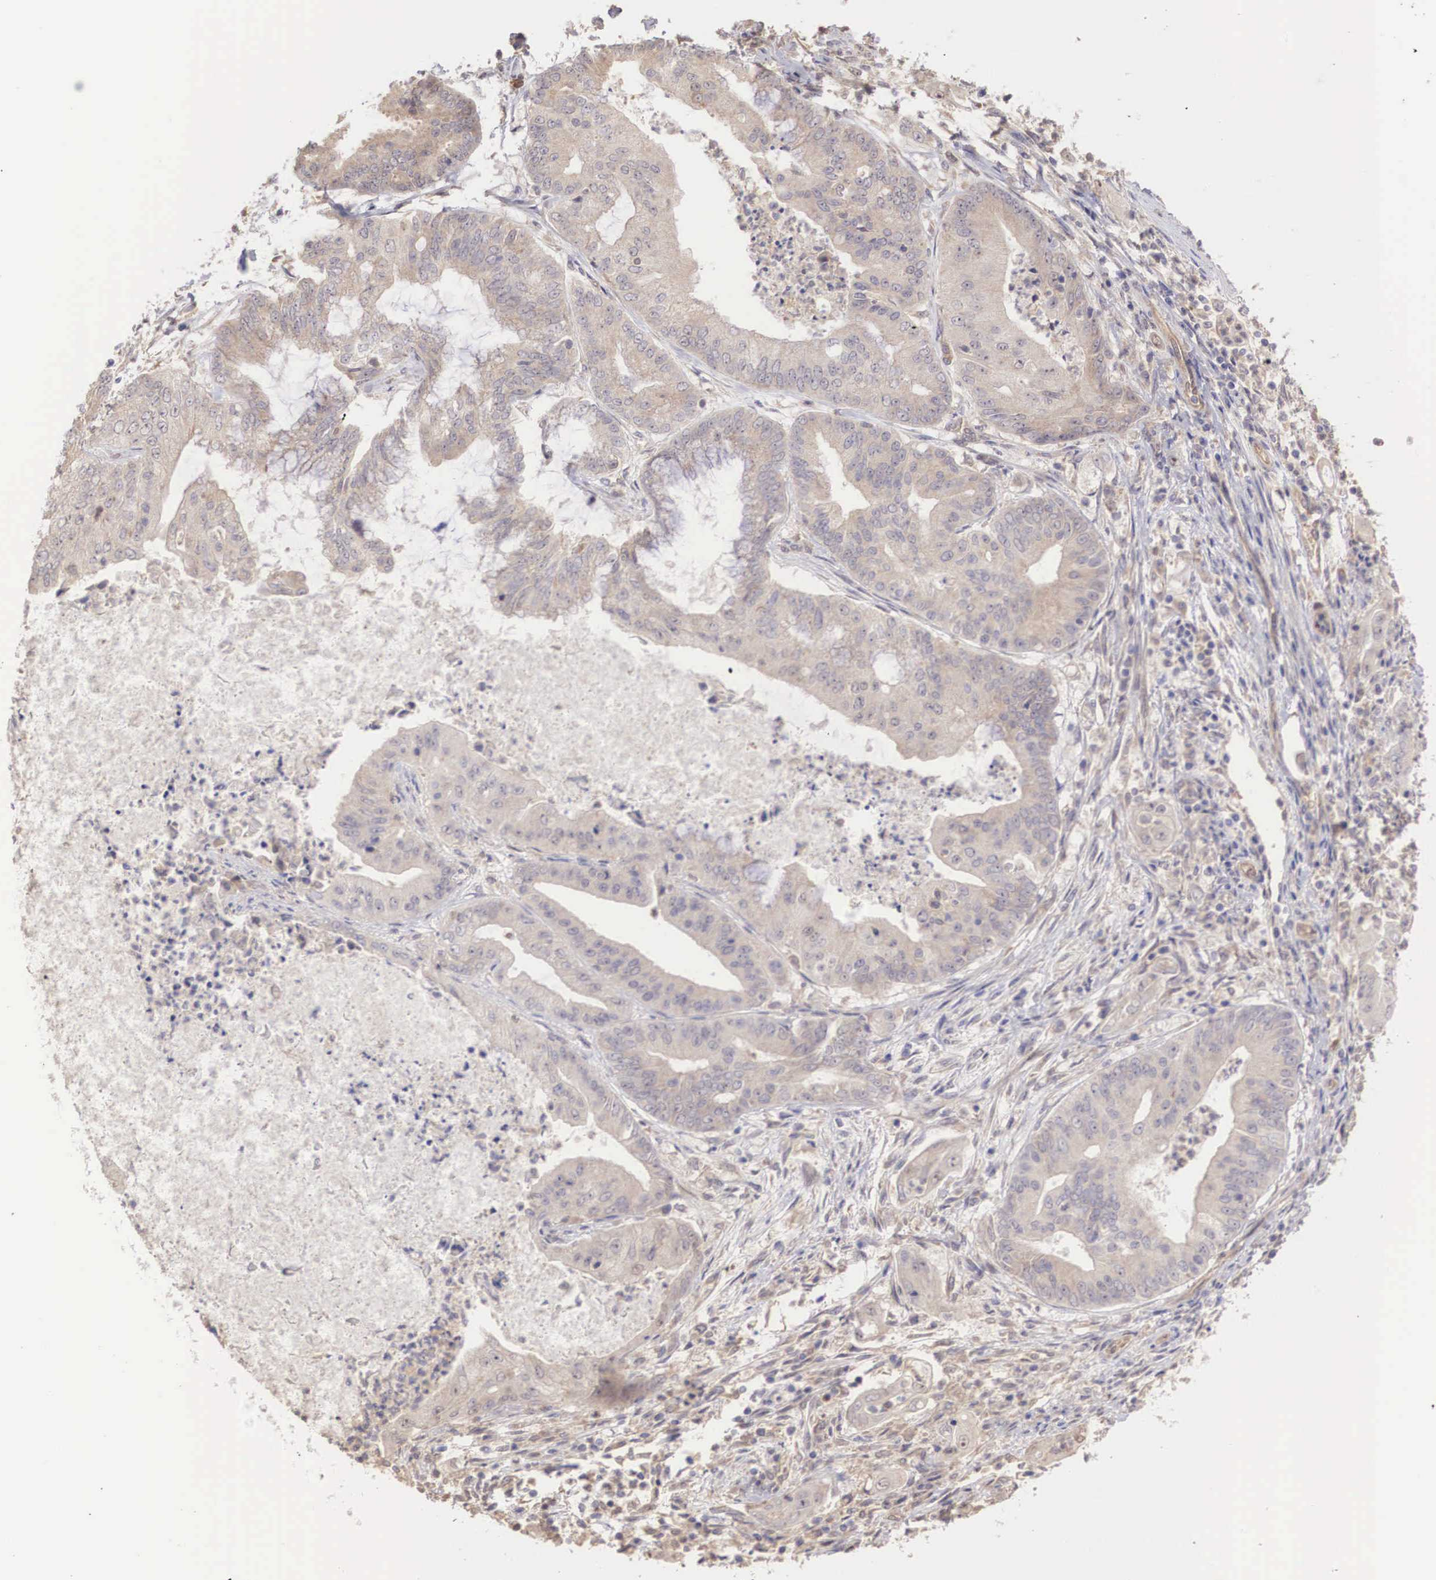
{"staining": {"intensity": "weak", "quantity": ">75%", "location": "cytoplasmic/membranous"}, "tissue": "endometrial cancer", "cell_type": "Tumor cells", "image_type": "cancer", "snomed": [{"axis": "morphology", "description": "Adenocarcinoma, NOS"}, {"axis": "topography", "description": "Endometrium"}], "caption": "Brown immunohistochemical staining in human endometrial cancer exhibits weak cytoplasmic/membranous positivity in about >75% of tumor cells.", "gene": "DNAJB7", "patient": {"sex": "female", "age": 63}}